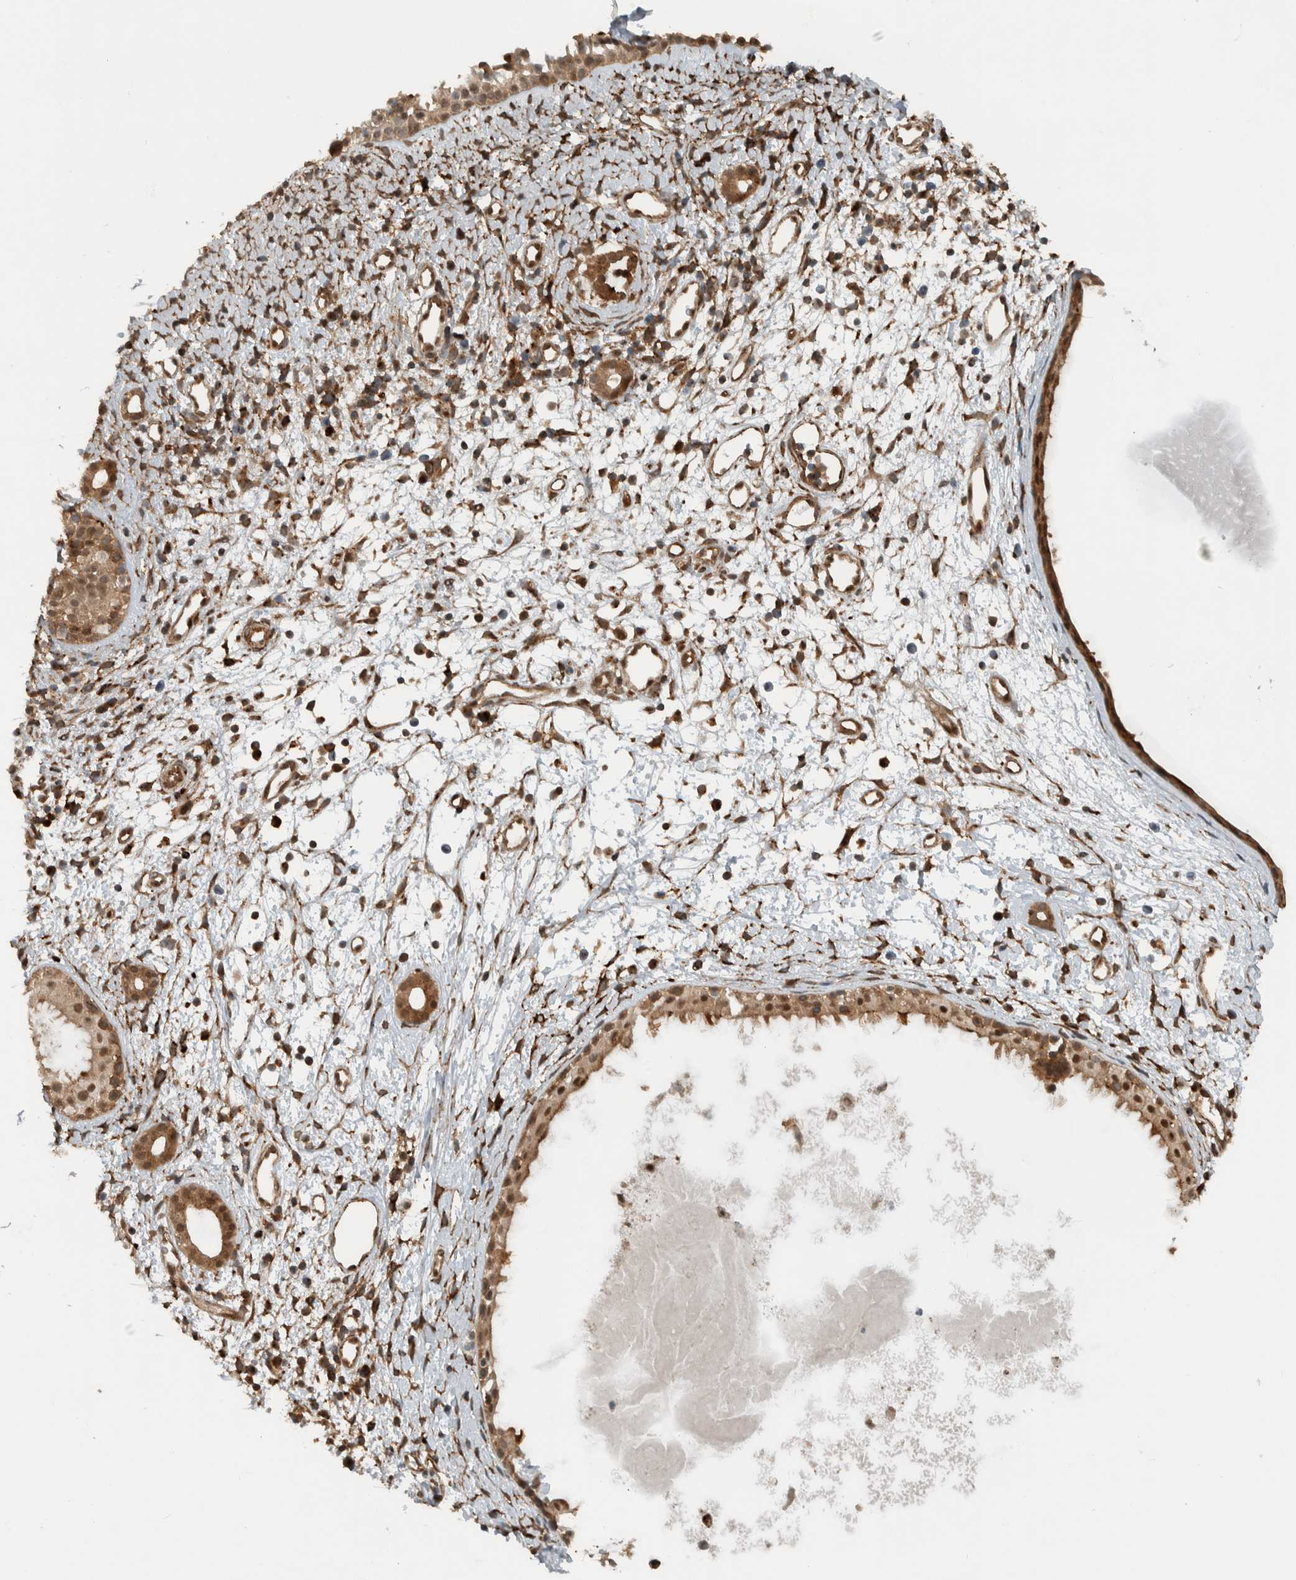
{"staining": {"intensity": "moderate", "quantity": ">75%", "location": "cytoplasmic/membranous,nuclear"}, "tissue": "nasopharynx", "cell_type": "Respiratory epithelial cells", "image_type": "normal", "snomed": [{"axis": "morphology", "description": "Normal tissue, NOS"}, {"axis": "topography", "description": "Nasopharynx"}], "caption": "Nasopharynx stained with a brown dye exhibits moderate cytoplasmic/membranous,nuclear positive positivity in approximately >75% of respiratory epithelial cells.", "gene": "GIGYF1", "patient": {"sex": "male", "age": 22}}